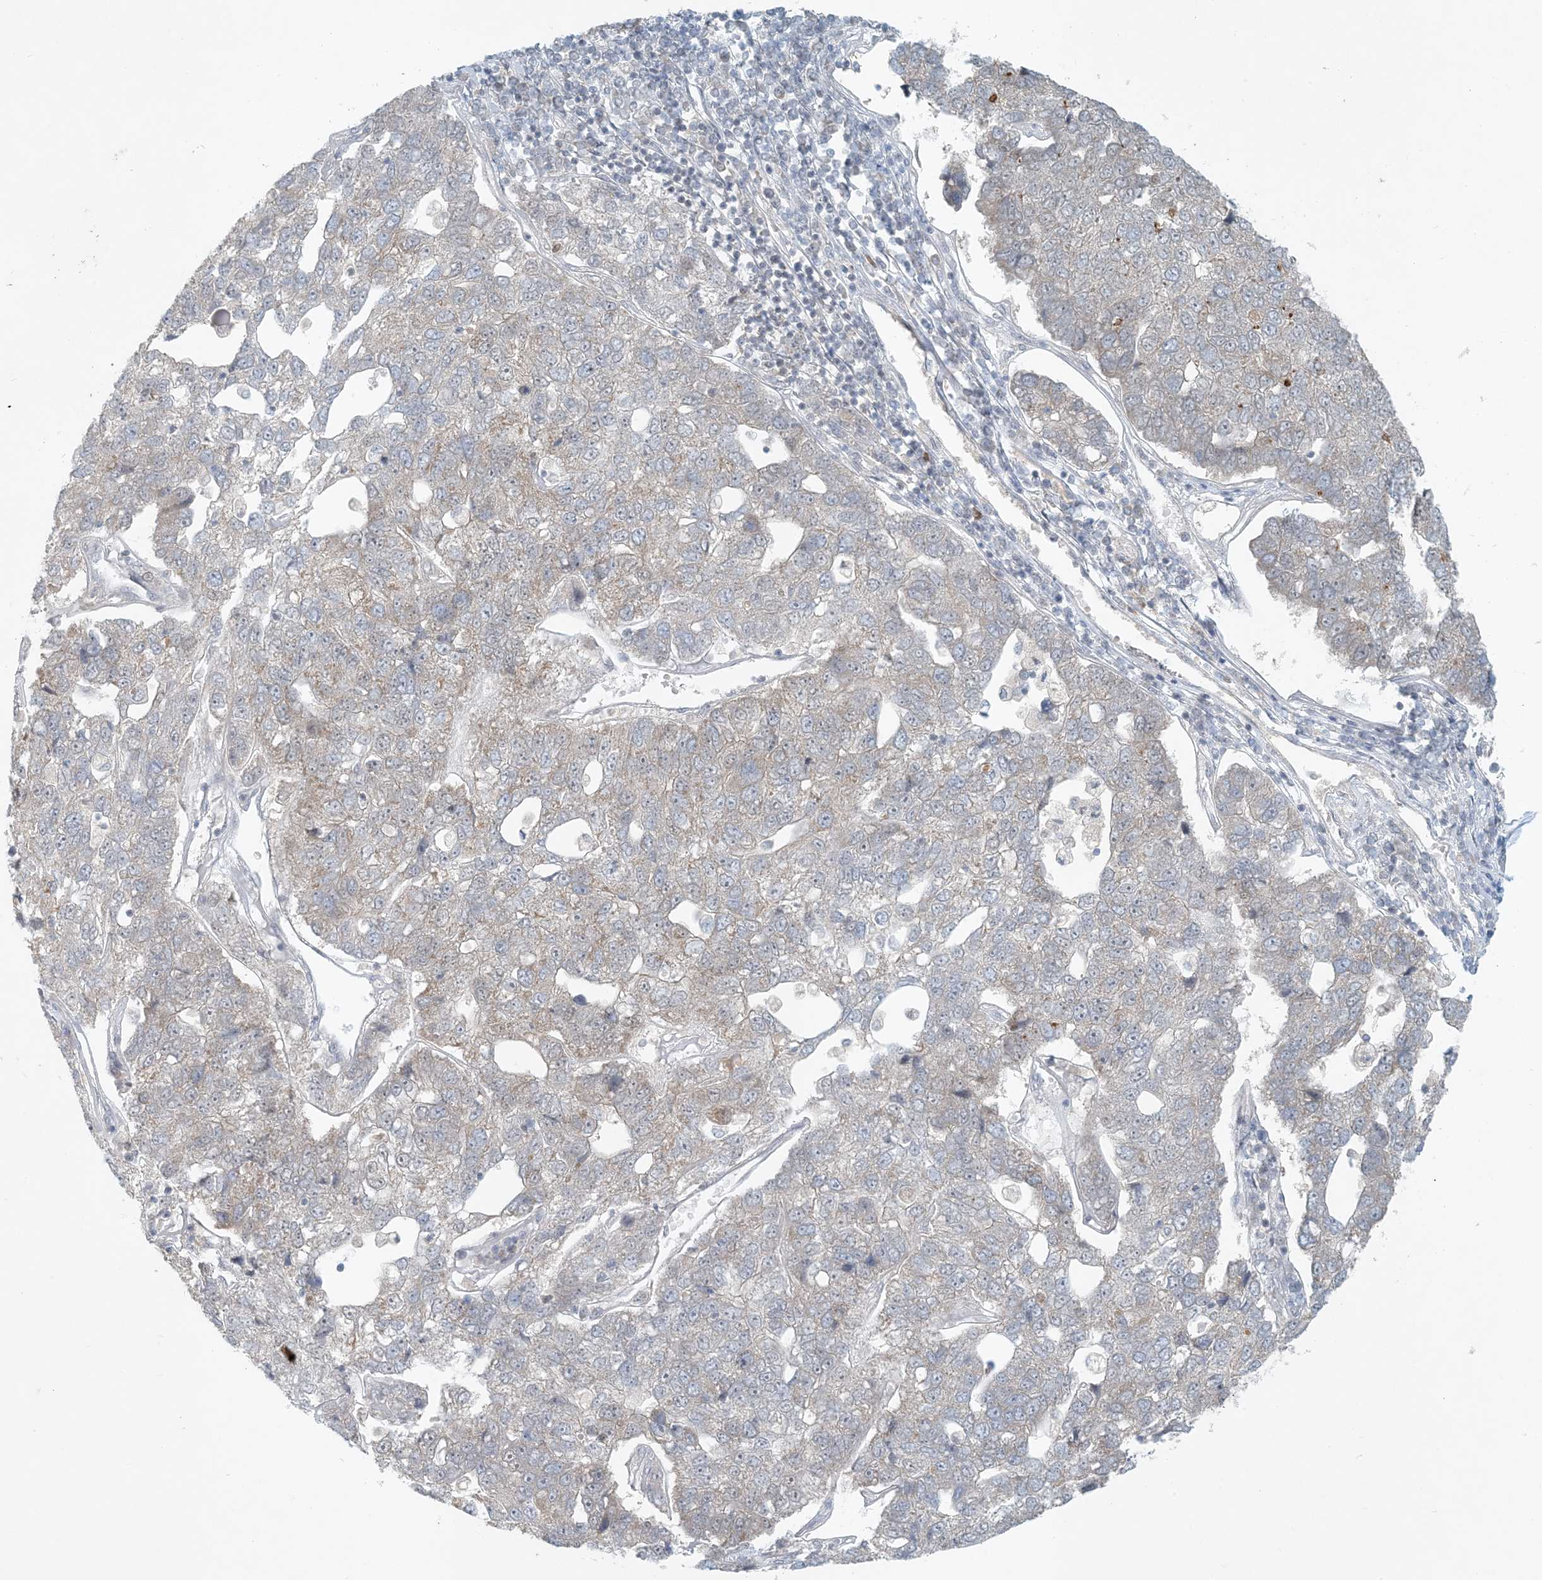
{"staining": {"intensity": "weak", "quantity": "<25%", "location": "cytoplasmic/membranous"}, "tissue": "pancreatic cancer", "cell_type": "Tumor cells", "image_type": "cancer", "snomed": [{"axis": "morphology", "description": "Adenocarcinoma, NOS"}, {"axis": "topography", "description": "Pancreas"}], "caption": "Tumor cells are negative for protein expression in human adenocarcinoma (pancreatic).", "gene": "OBI1", "patient": {"sex": "female", "age": 61}}